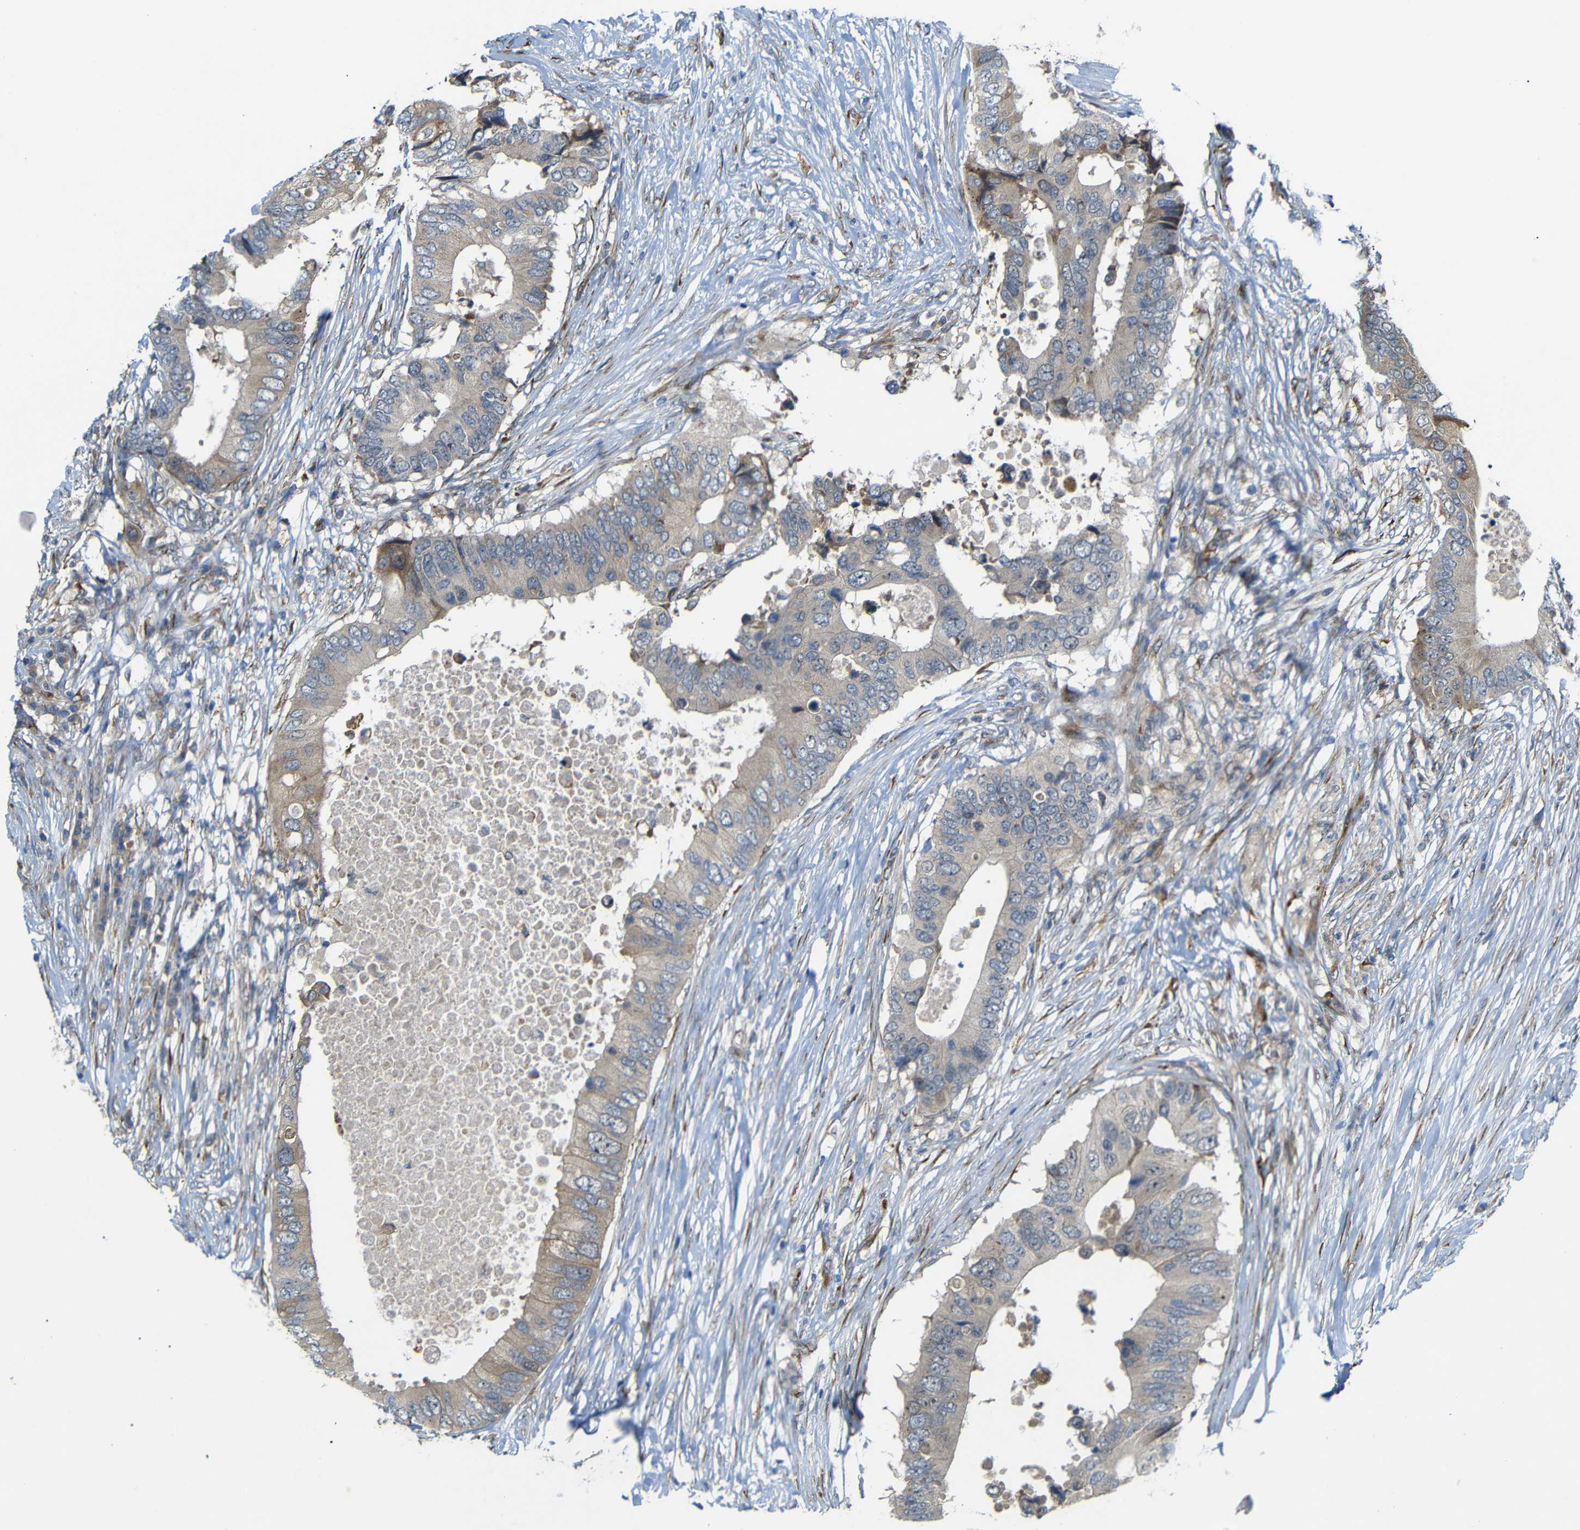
{"staining": {"intensity": "weak", "quantity": ">75%", "location": "cytoplasmic/membranous"}, "tissue": "colorectal cancer", "cell_type": "Tumor cells", "image_type": "cancer", "snomed": [{"axis": "morphology", "description": "Adenocarcinoma, NOS"}, {"axis": "topography", "description": "Colon"}], "caption": "Adenocarcinoma (colorectal) stained with IHC exhibits weak cytoplasmic/membranous expression in about >75% of tumor cells.", "gene": "P3H2", "patient": {"sex": "male", "age": 71}}